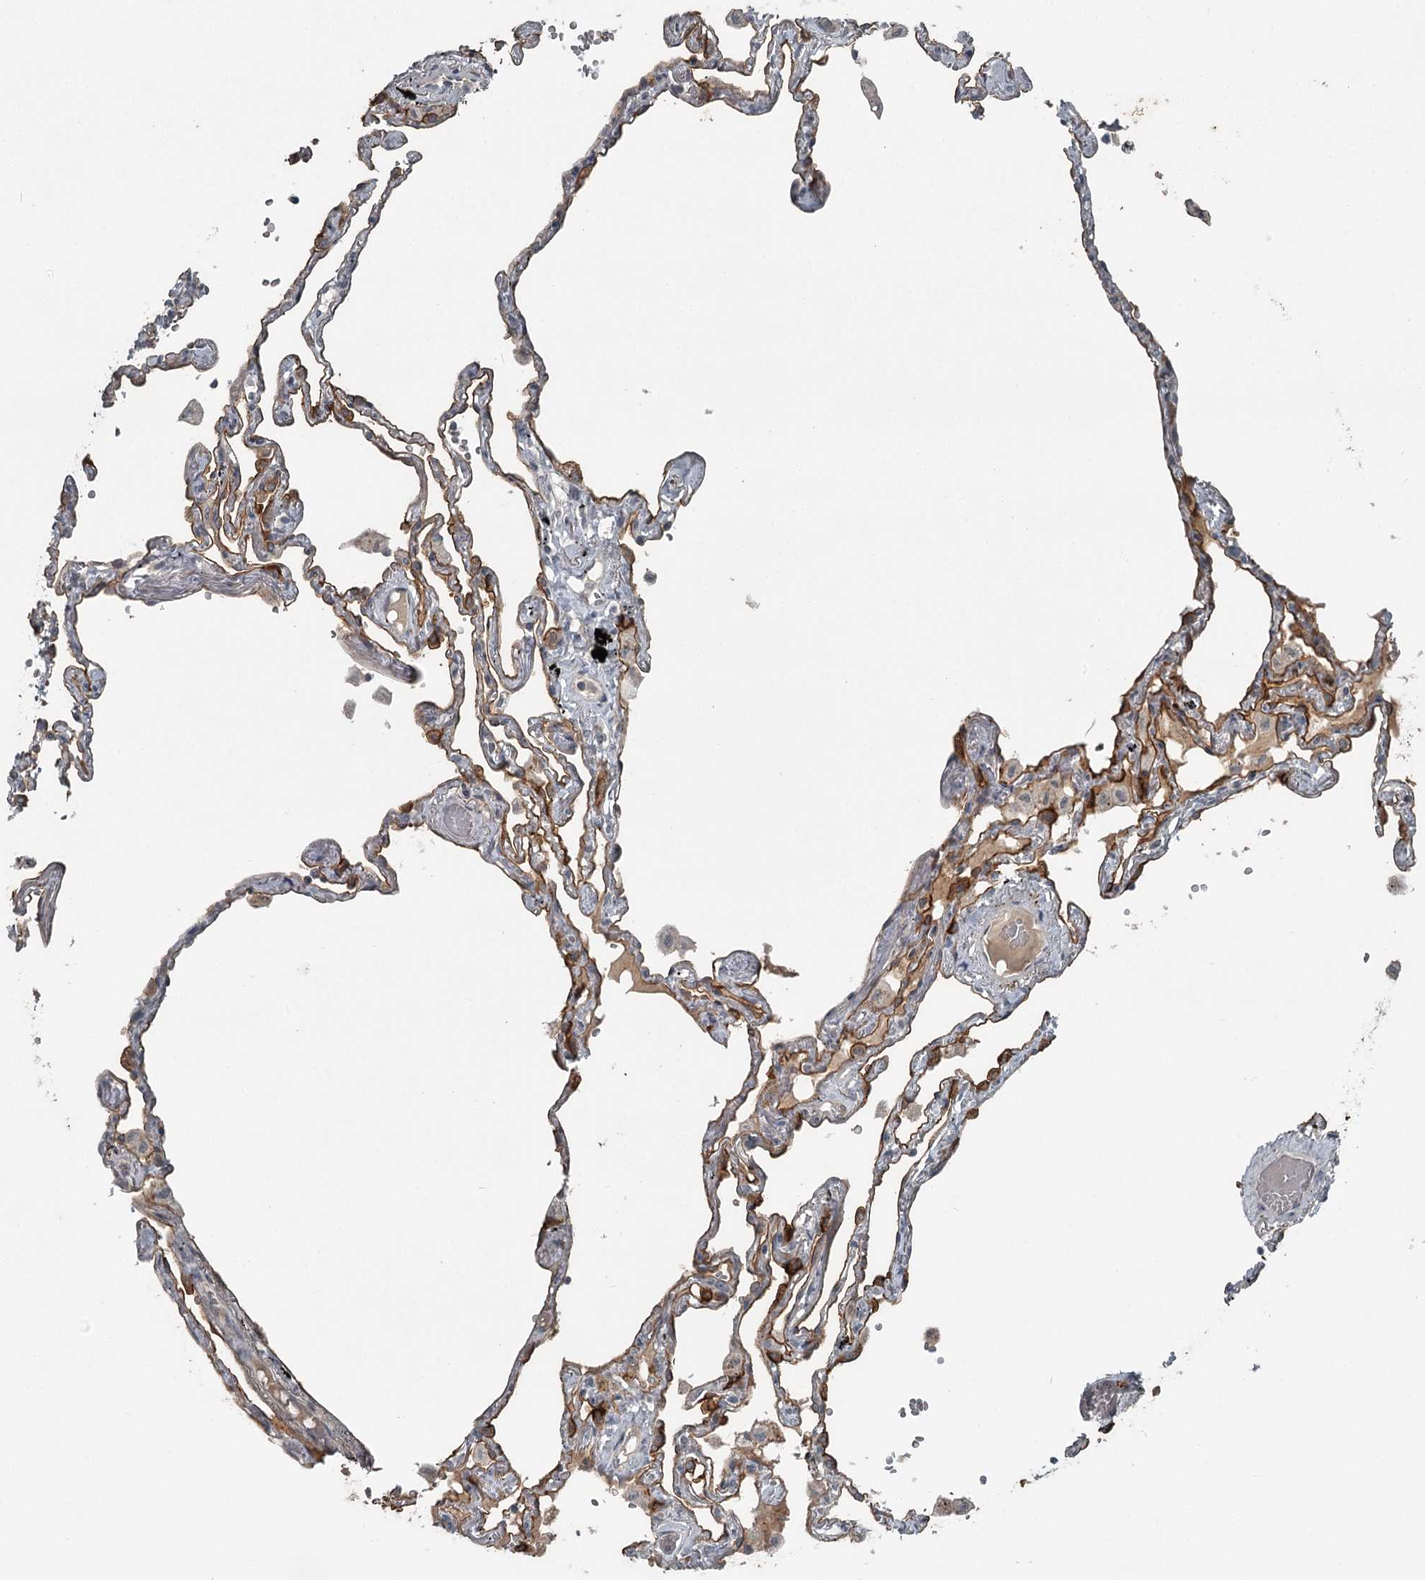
{"staining": {"intensity": "moderate", "quantity": "25%-75%", "location": "cytoplasmic/membranous"}, "tissue": "lung", "cell_type": "Alveolar cells", "image_type": "normal", "snomed": [{"axis": "morphology", "description": "Normal tissue, NOS"}, {"axis": "topography", "description": "Lung"}], "caption": "Lung stained with immunohistochemistry reveals moderate cytoplasmic/membranous staining in about 25%-75% of alveolar cells.", "gene": "SLC39A8", "patient": {"sex": "female", "age": 67}}